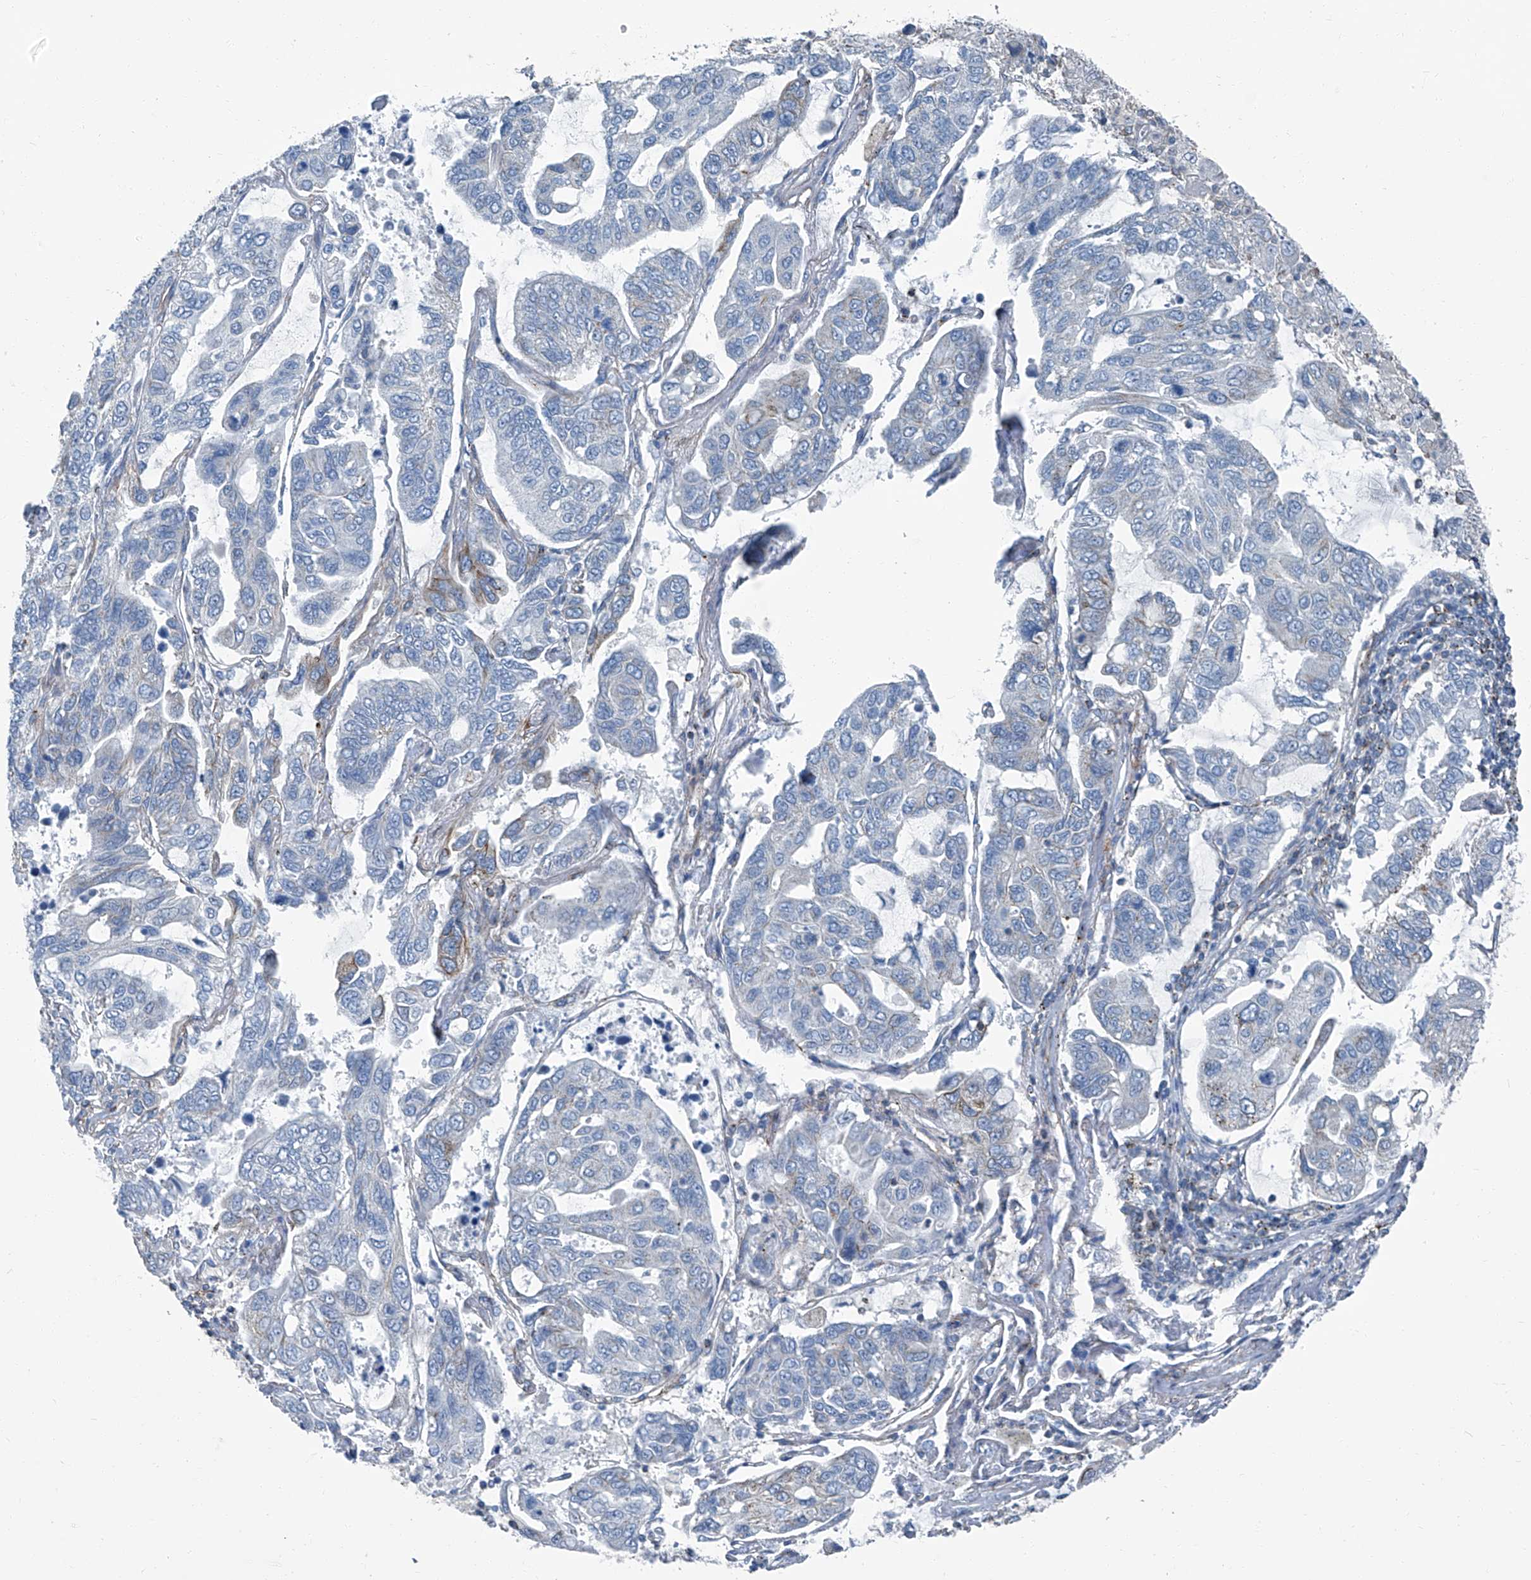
{"staining": {"intensity": "negative", "quantity": "none", "location": "none"}, "tissue": "lung cancer", "cell_type": "Tumor cells", "image_type": "cancer", "snomed": [{"axis": "morphology", "description": "Adenocarcinoma, NOS"}, {"axis": "topography", "description": "Lung"}], "caption": "An image of human adenocarcinoma (lung) is negative for staining in tumor cells. (DAB immunohistochemistry with hematoxylin counter stain).", "gene": "SEPTIN7", "patient": {"sex": "male", "age": 64}}